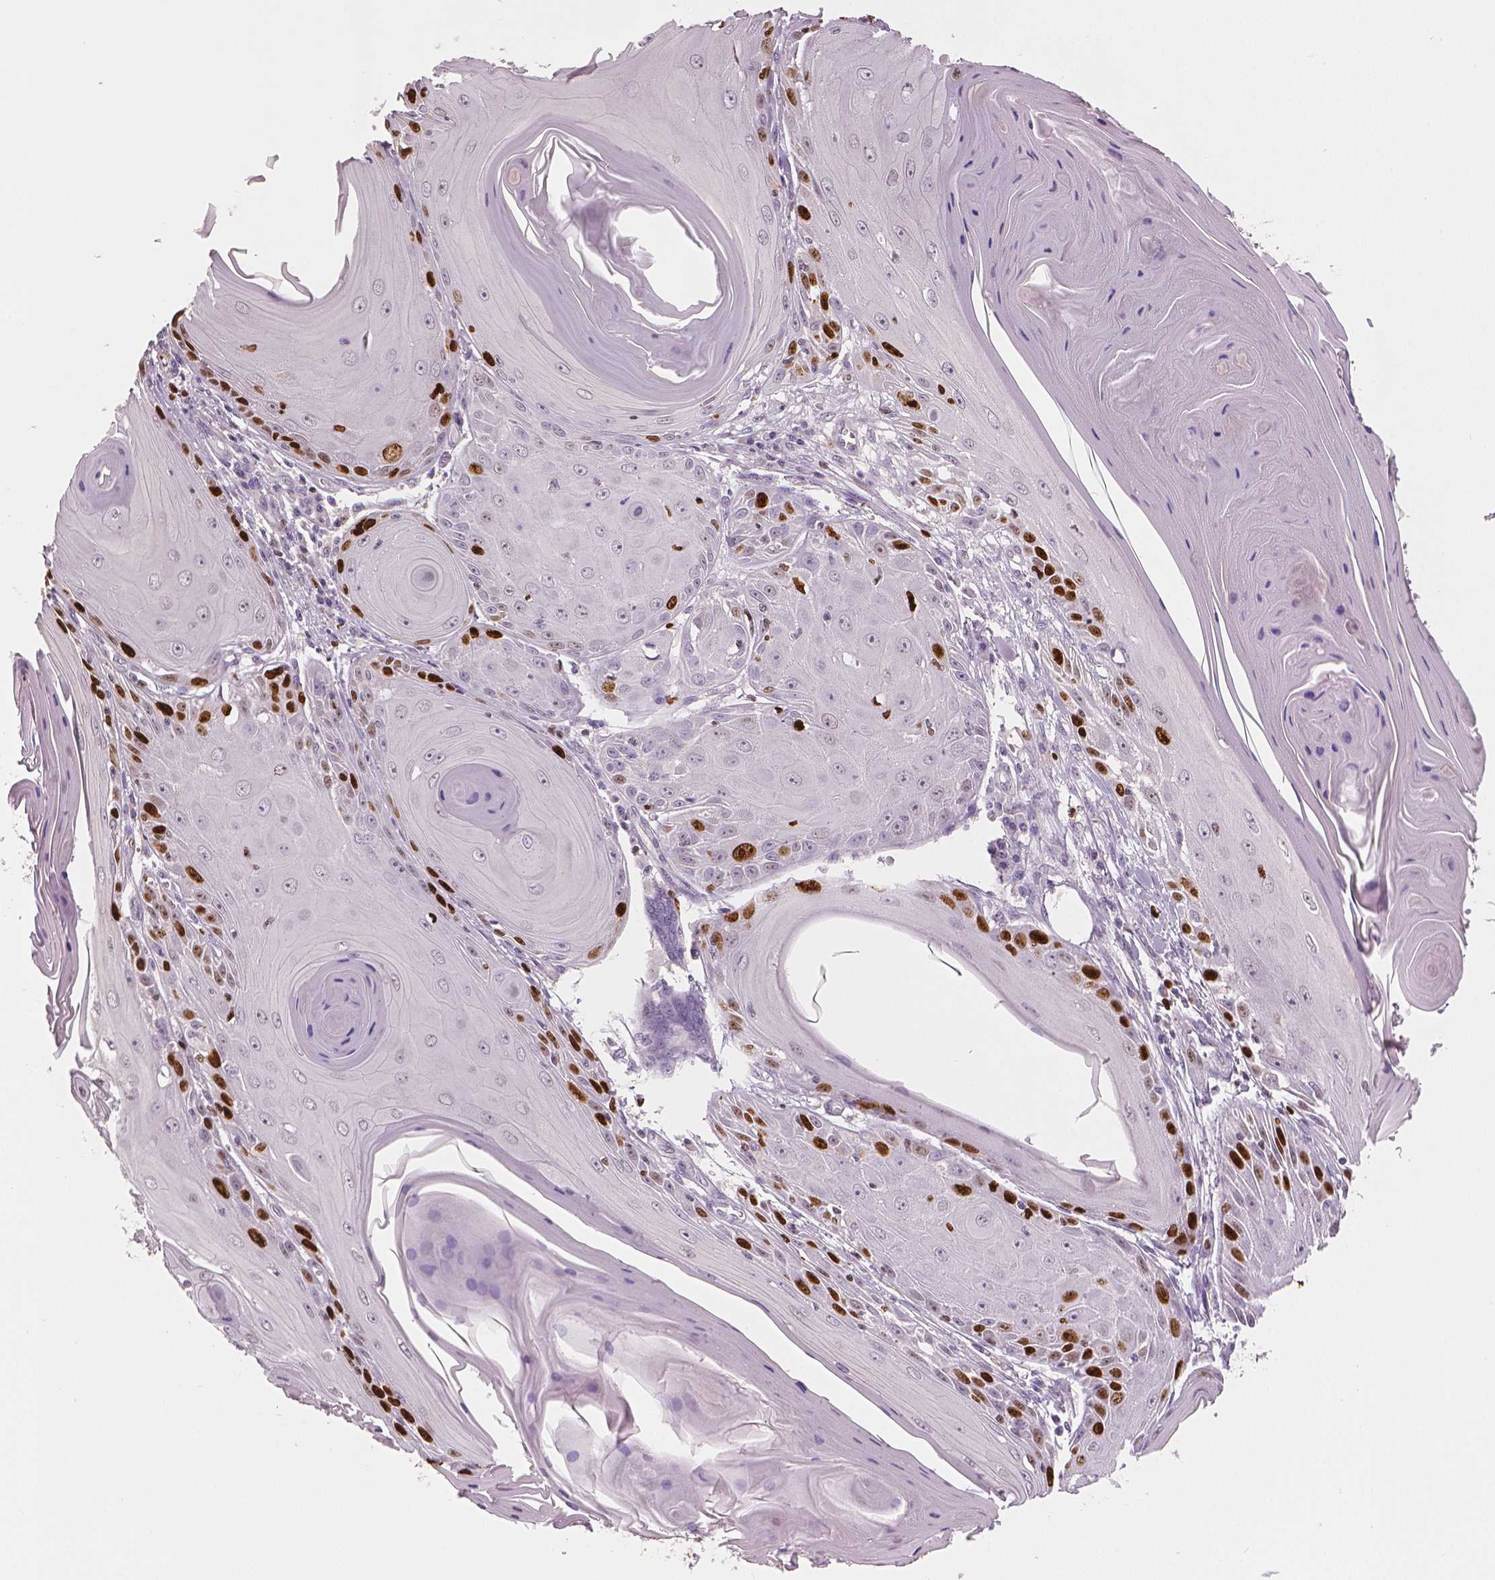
{"staining": {"intensity": "strong", "quantity": "<25%", "location": "nuclear"}, "tissue": "skin cancer", "cell_type": "Tumor cells", "image_type": "cancer", "snomed": [{"axis": "morphology", "description": "Squamous cell carcinoma, NOS"}, {"axis": "topography", "description": "Skin"}, {"axis": "topography", "description": "Vulva"}], "caption": "Protein expression analysis of skin squamous cell carcinoma shows strong nuclear staining in about <25% of tumor cells.", "gene": "MKI67", "patient": {"sex": "female", "age": 85}}